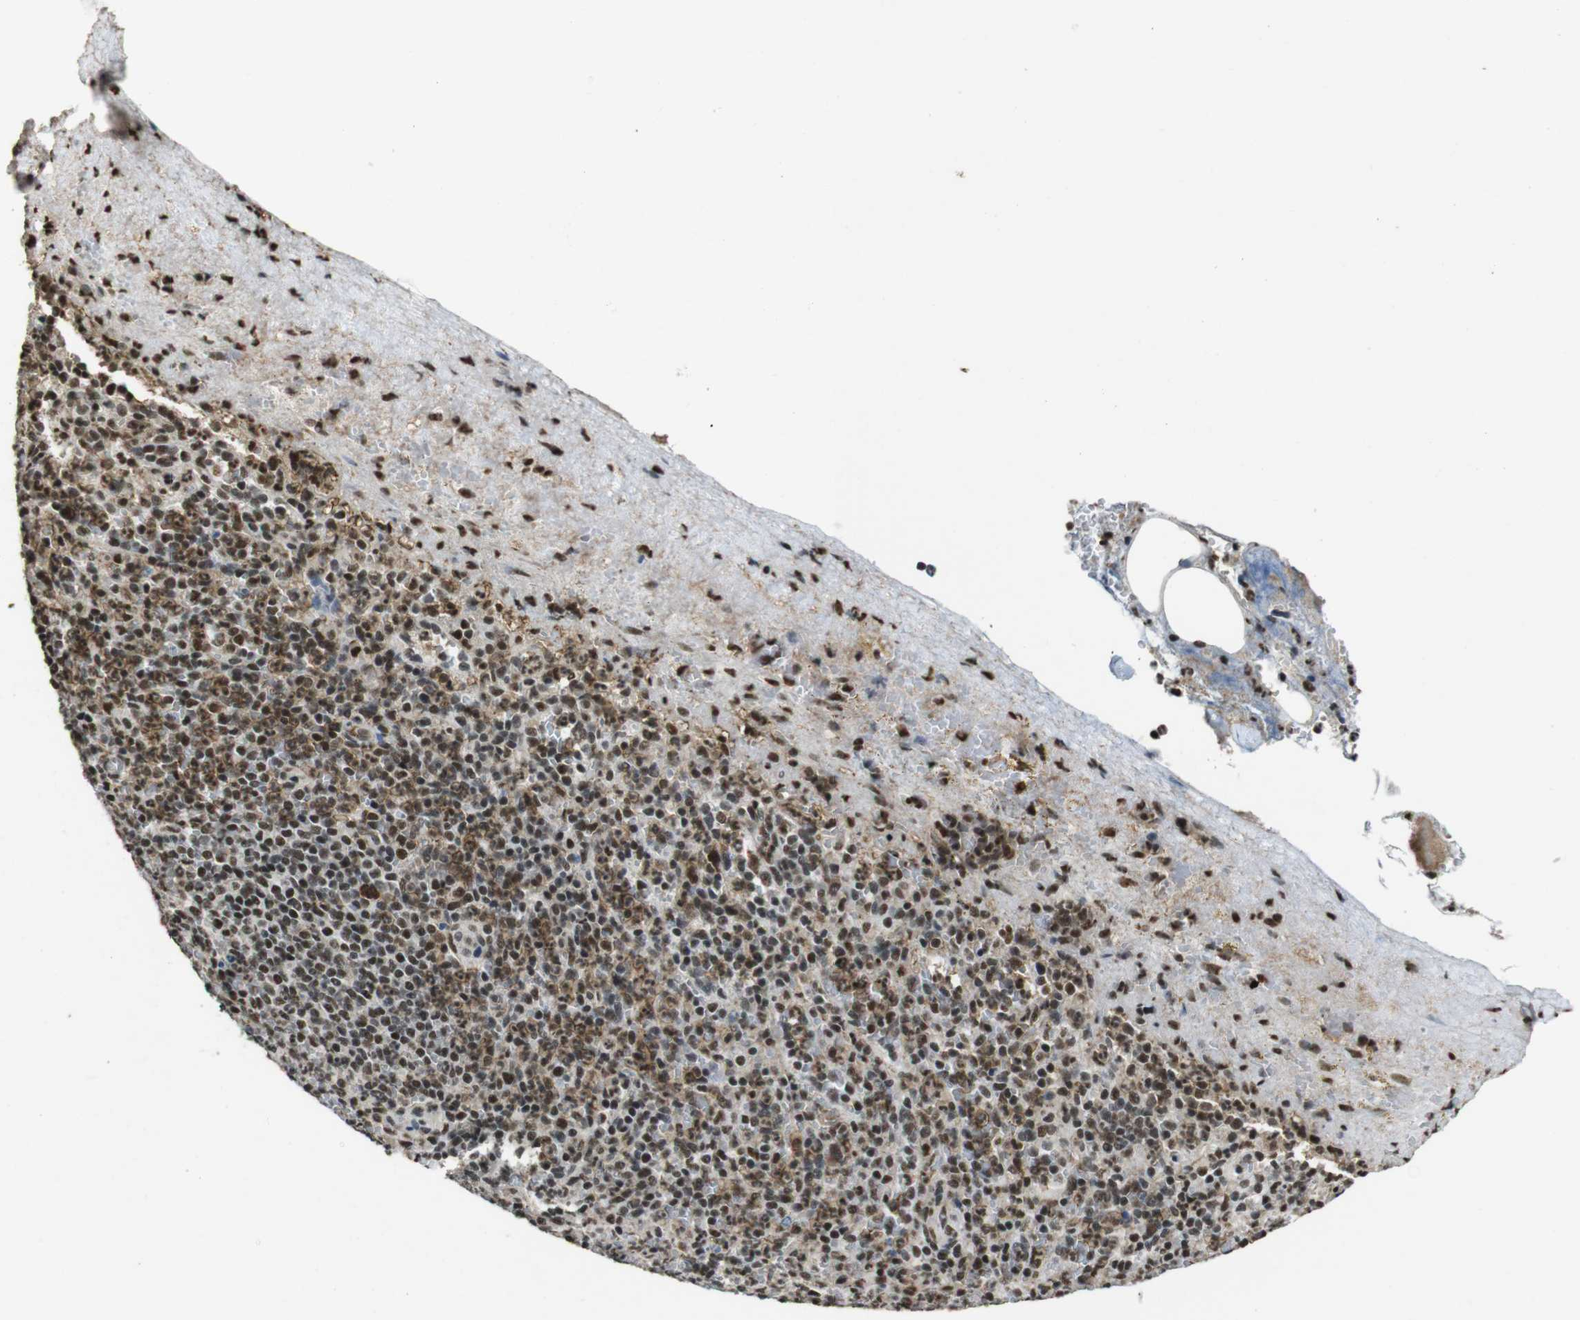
{"staining": {"intensity": "moderate", "quantity": ">75%", "location": "nuclear"}, "tissue": "spleen", "cell_type": "Cells in red pulp", "image_type": "normal", "snomed": [{"axis": "morphology", "description": "Normal tissue, NOS"}, {"axis": "topography", "description": "Spleen"}], "caption": "Spleen stained with DAB (3,3'-diaminobenzidine) immunohistochemistry (IHC) demonstrates medium levels of moderate nuclear staining in approximately >75% of cells in red pulp. (Stains: DAB in brown, nuclei in blue, Microscopy: brightfield microscopy at high magnification).", "gene": "CSNK2B", "patient": {"sex": "female", "age": 74}}